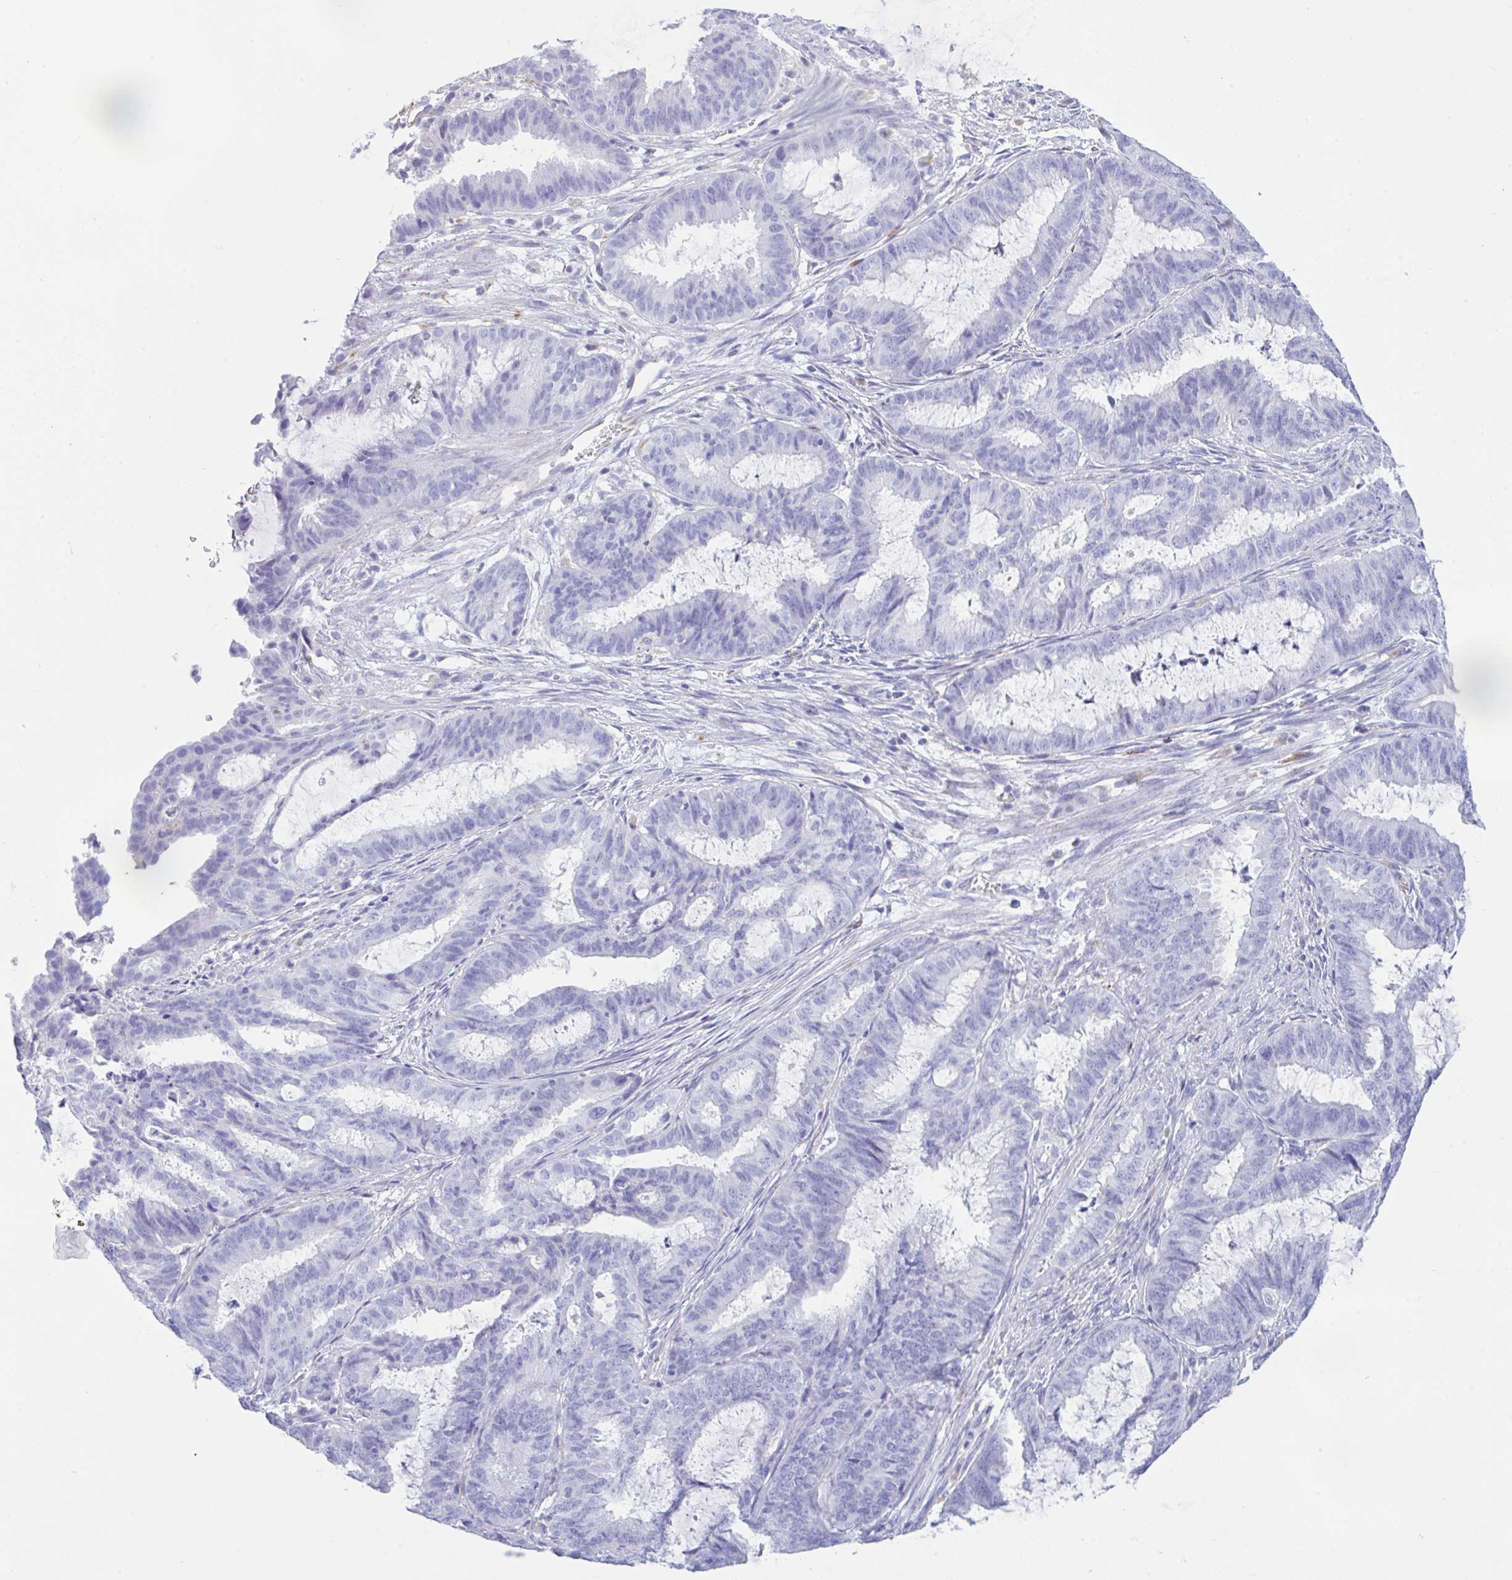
{"staining": {"intensity": "negative", "quantity": "none", "location": "none"}, "tissue": "endometrial cancer", "cell_type": "Tumor cells", "image_type": "cancer", "snomed": [{"axis": "morphology", "description": "Adenocarcinoma, NOS"}, {"axis": "topography", "description": "Endometrium"}], "caption": "Image shows no protein expression in tumor cells of endometrial cancer (adenocarcinoma) tissue.", "gene": "NDUFAF8", "patient": {"sex": "female", "age": 51}}